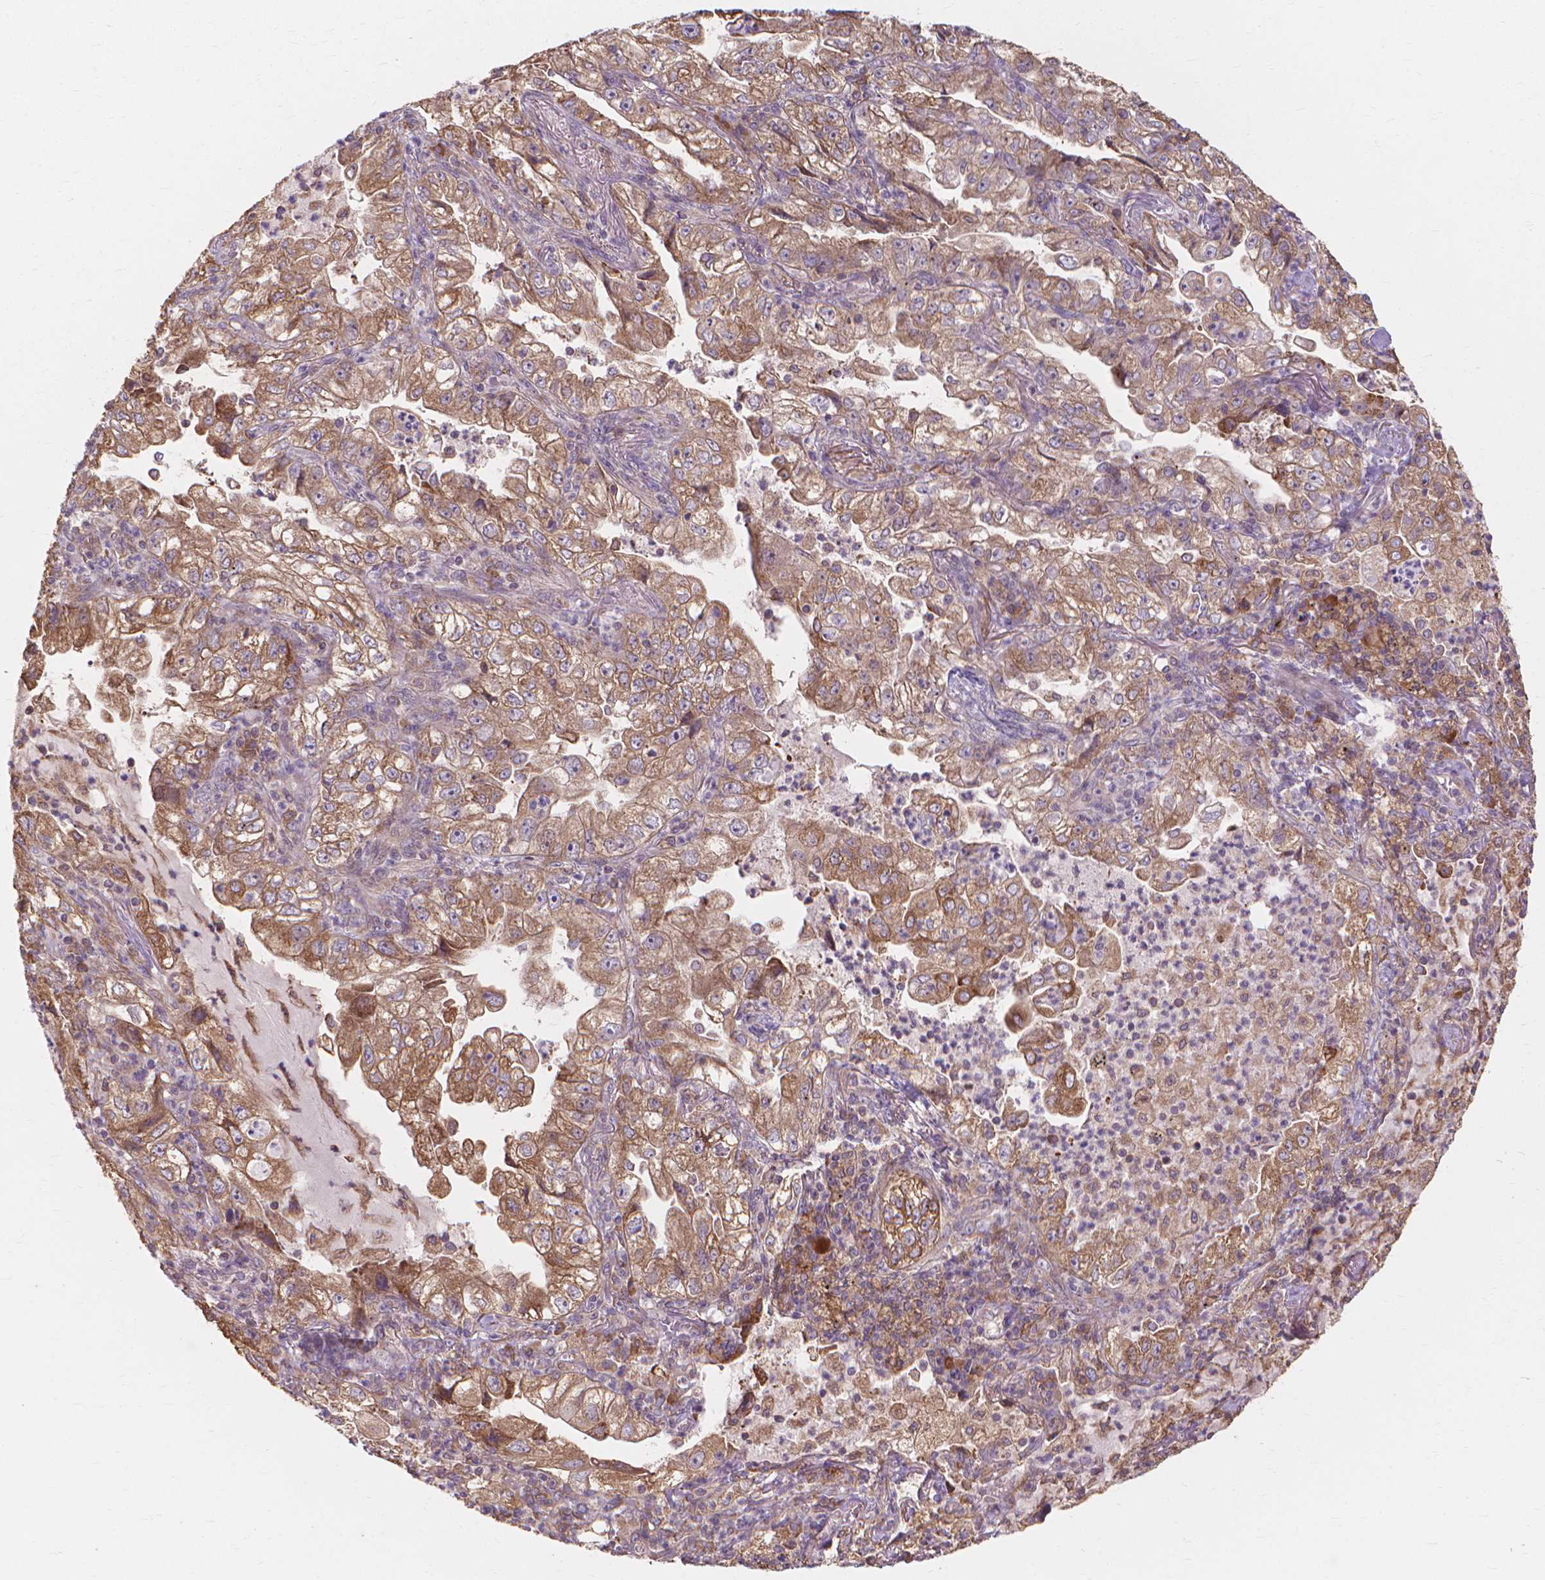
{"staining": {"intensity": "moderate", "quantity": ">75%", "location": "cytoplasmic/membranous"}, "tissue": "lung cancer", "cell_type": "Tumor cells", "image_type": "cancer", "snomed": [{"axis": "morphology", "description": "Adenocarcinoma, NOS"}, {"axis": "topography", "description": "Lung"}], "caption": "Brown immunohistochemical staining in adenocarcinoma (lung) displays moderate cytoplasmic/membranous staining in approximately >75% of tumor cells.", "gene": "TAB2", "patient": {"sex": "female", "age": 73}}